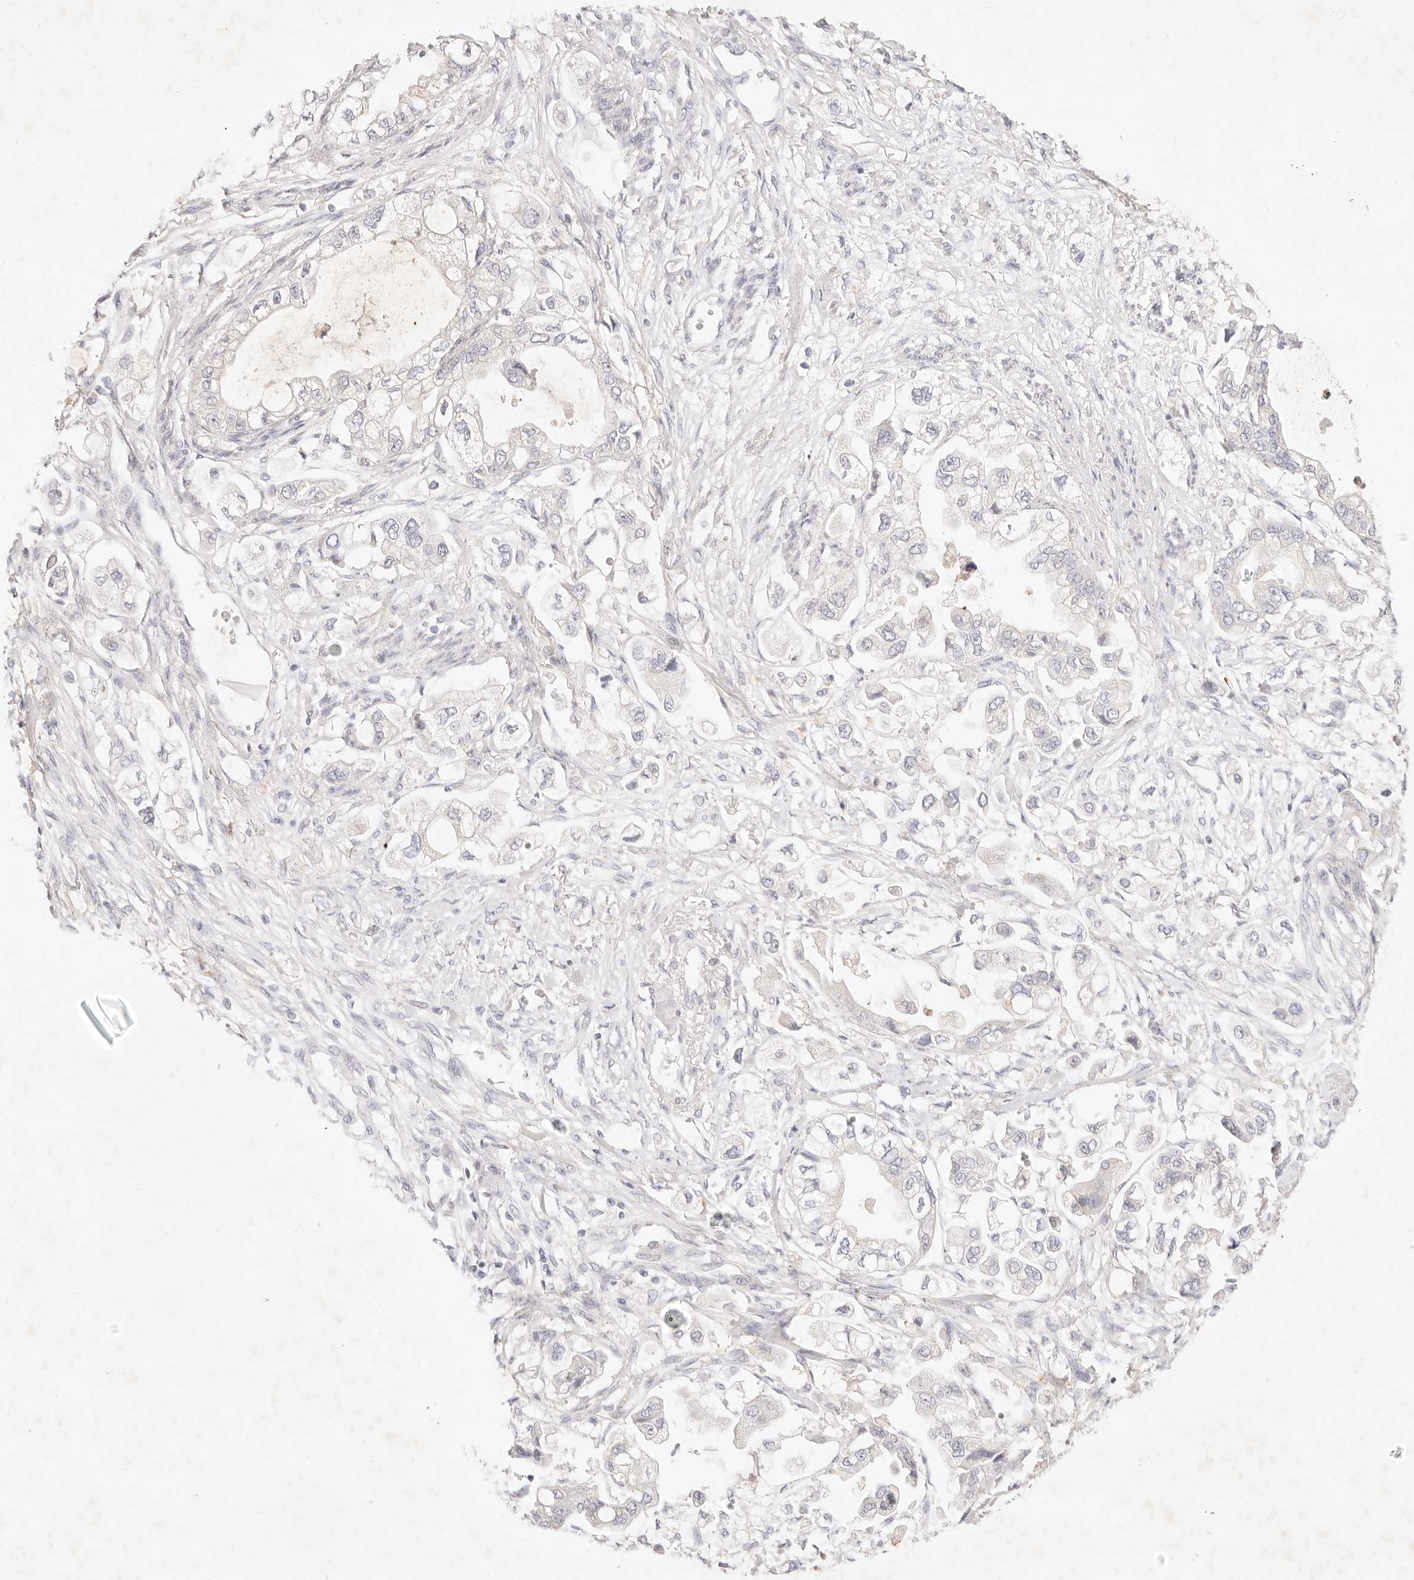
{"staining": {"intensity": "negative", "quantity": "none", "location": "none"}, "tissue": "stomach cancer", "cell_type": "Tumor cells", "image_type": "cancer", "snomed": [{"axis": "morphology", "description": "Adenocarcinoma, NOS"}, {"axis": "topography", "description": "Stomach"}], "caption": "Stomach cancer stained for a protein using immunohistochemistry displays no staining tumor cells.", "gene": "GPR84", "patient": {"sex": "male", "age": 62}}